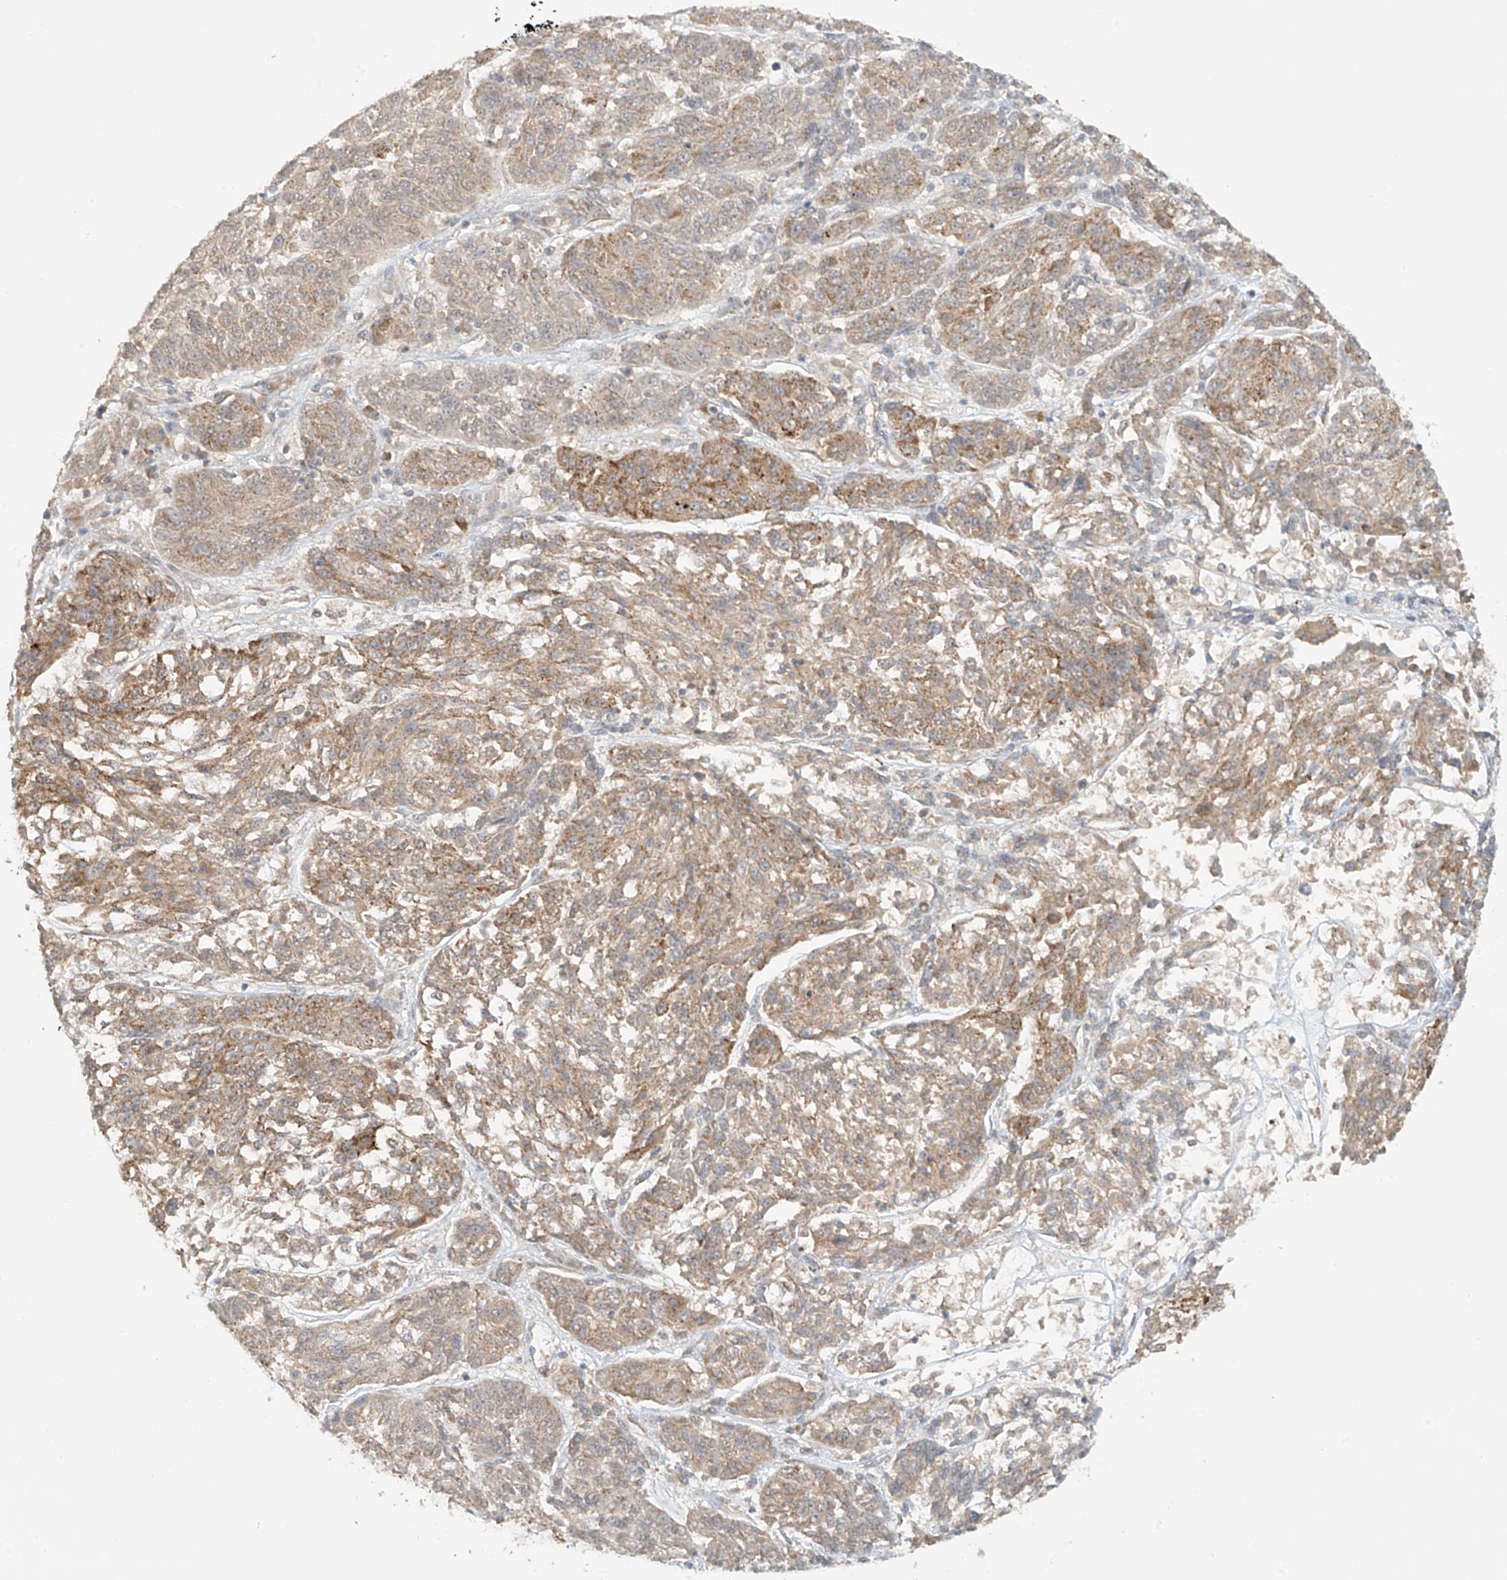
{"staining": {"intensity": "moderate", "quantity": ">75%", "location": "cytoplasmic/membranous"}, "tissue": "melanoma", "cell_type": "Tumor cells", "image_type": "cancer", "snomed": [{"axis": "morphology", "description": "Malignant melanoma, NOS"}, {"axis": "topography", "description": "Skin"}], "caption": "Melanoma stained with a protein marker exhibits moderate staining in tumor cells.", "gene": "ABCD1", "patient": {"sex": "male", "age": 53}}